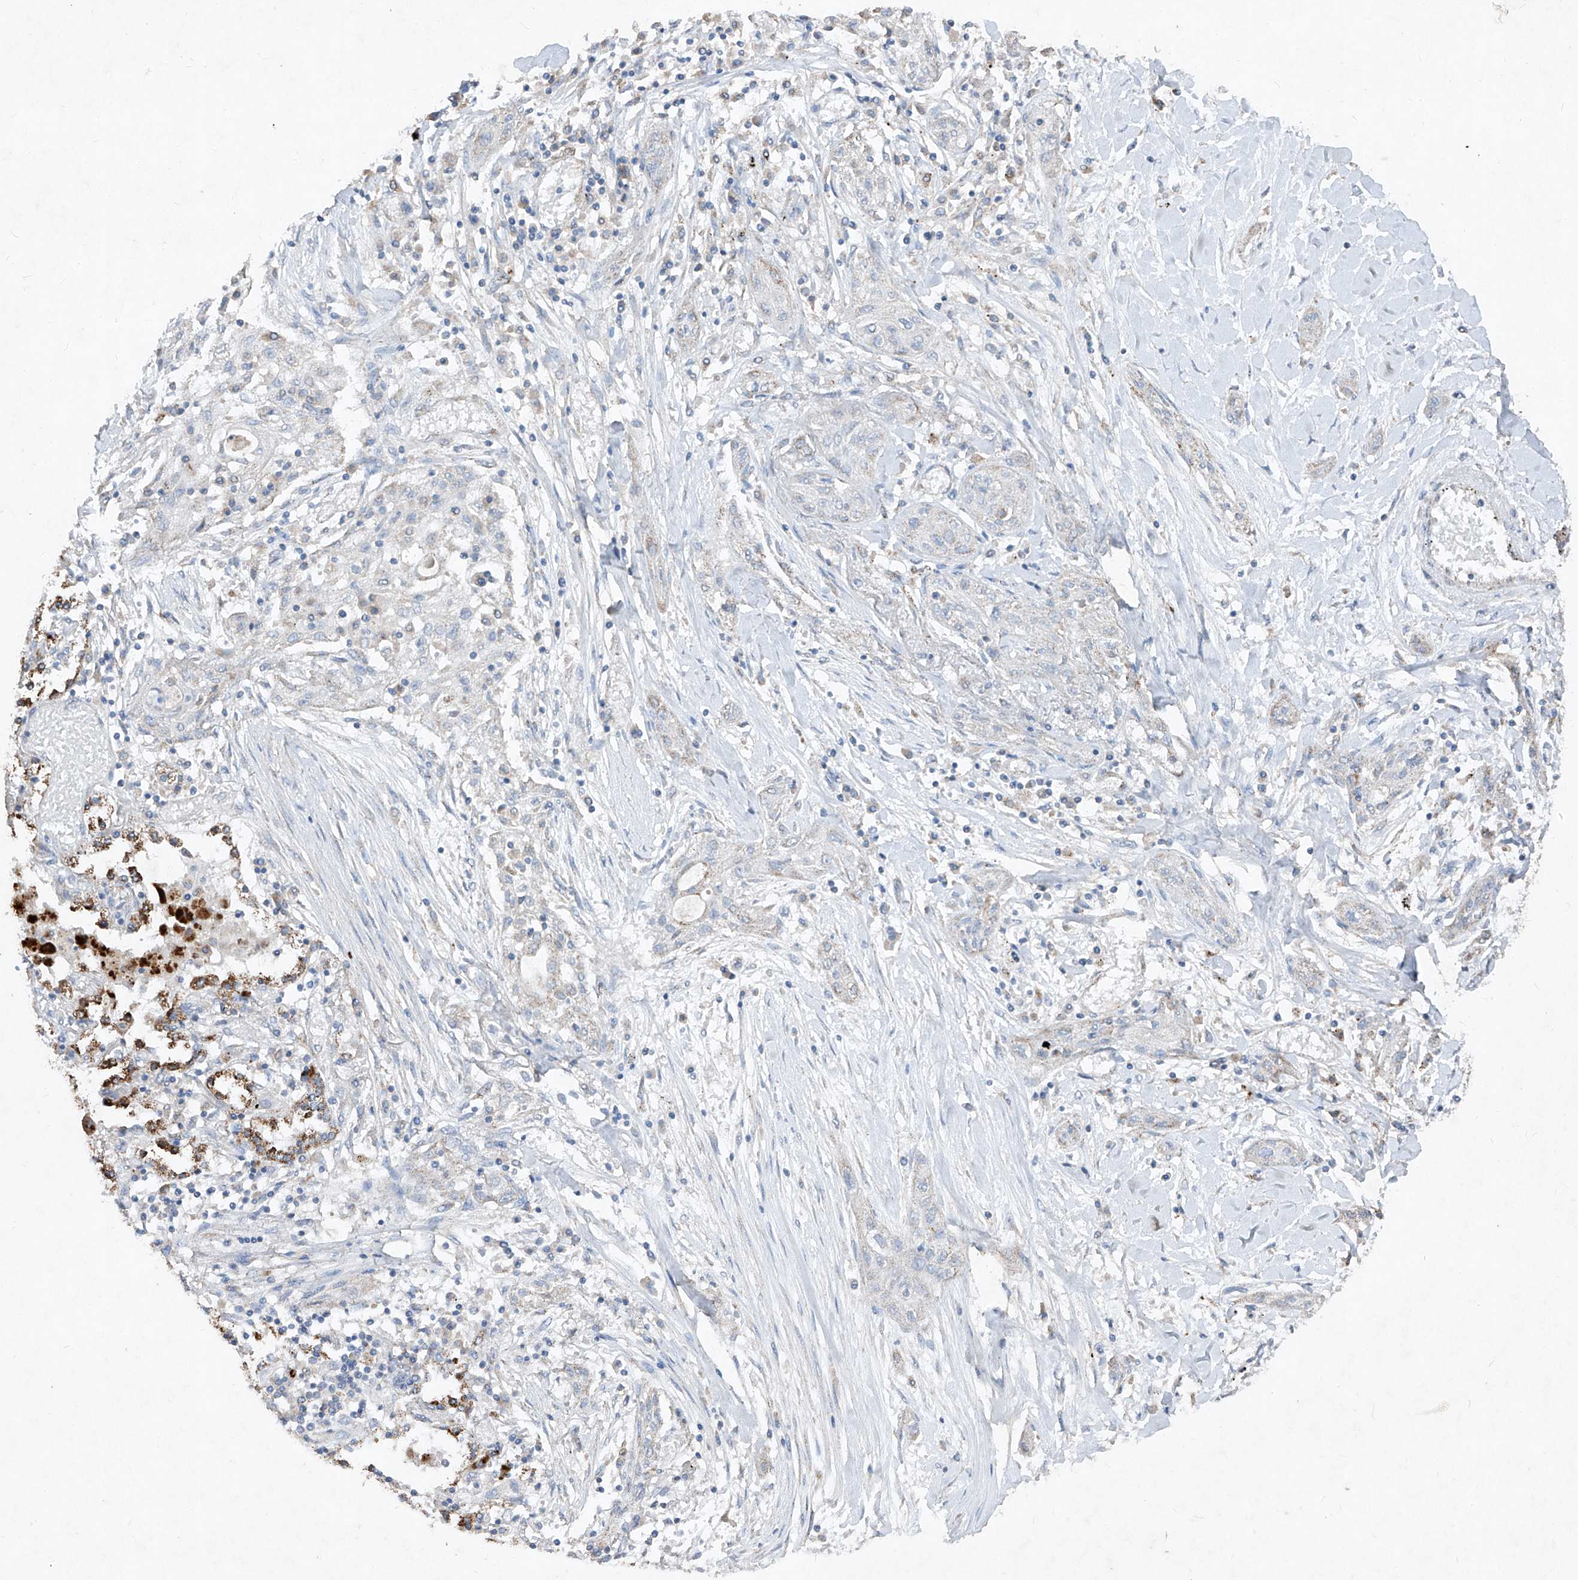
{"staining": {"intensity": "negative", "quantity": "none", "location": "none"}, "tissue": "lung cancer", "cell_type": "Tumor cells", "image_type": "cancer", "snomed": [{"axis": "morphology", "description": "Squamous cell carcinoma, NOS"}, {"axis": "topography", "description": "Lung"}], "caption": "An image of lung squamous cell carcinoma stained for a protein exhibits no brown staining in tumor cells. Brightfield microscopy of IHC stained with DAB (brown) and hematoxylin (blue), captured at high magnification.", "gene": "ABCD3", "patient": {"sex": "female", "age": 47}}